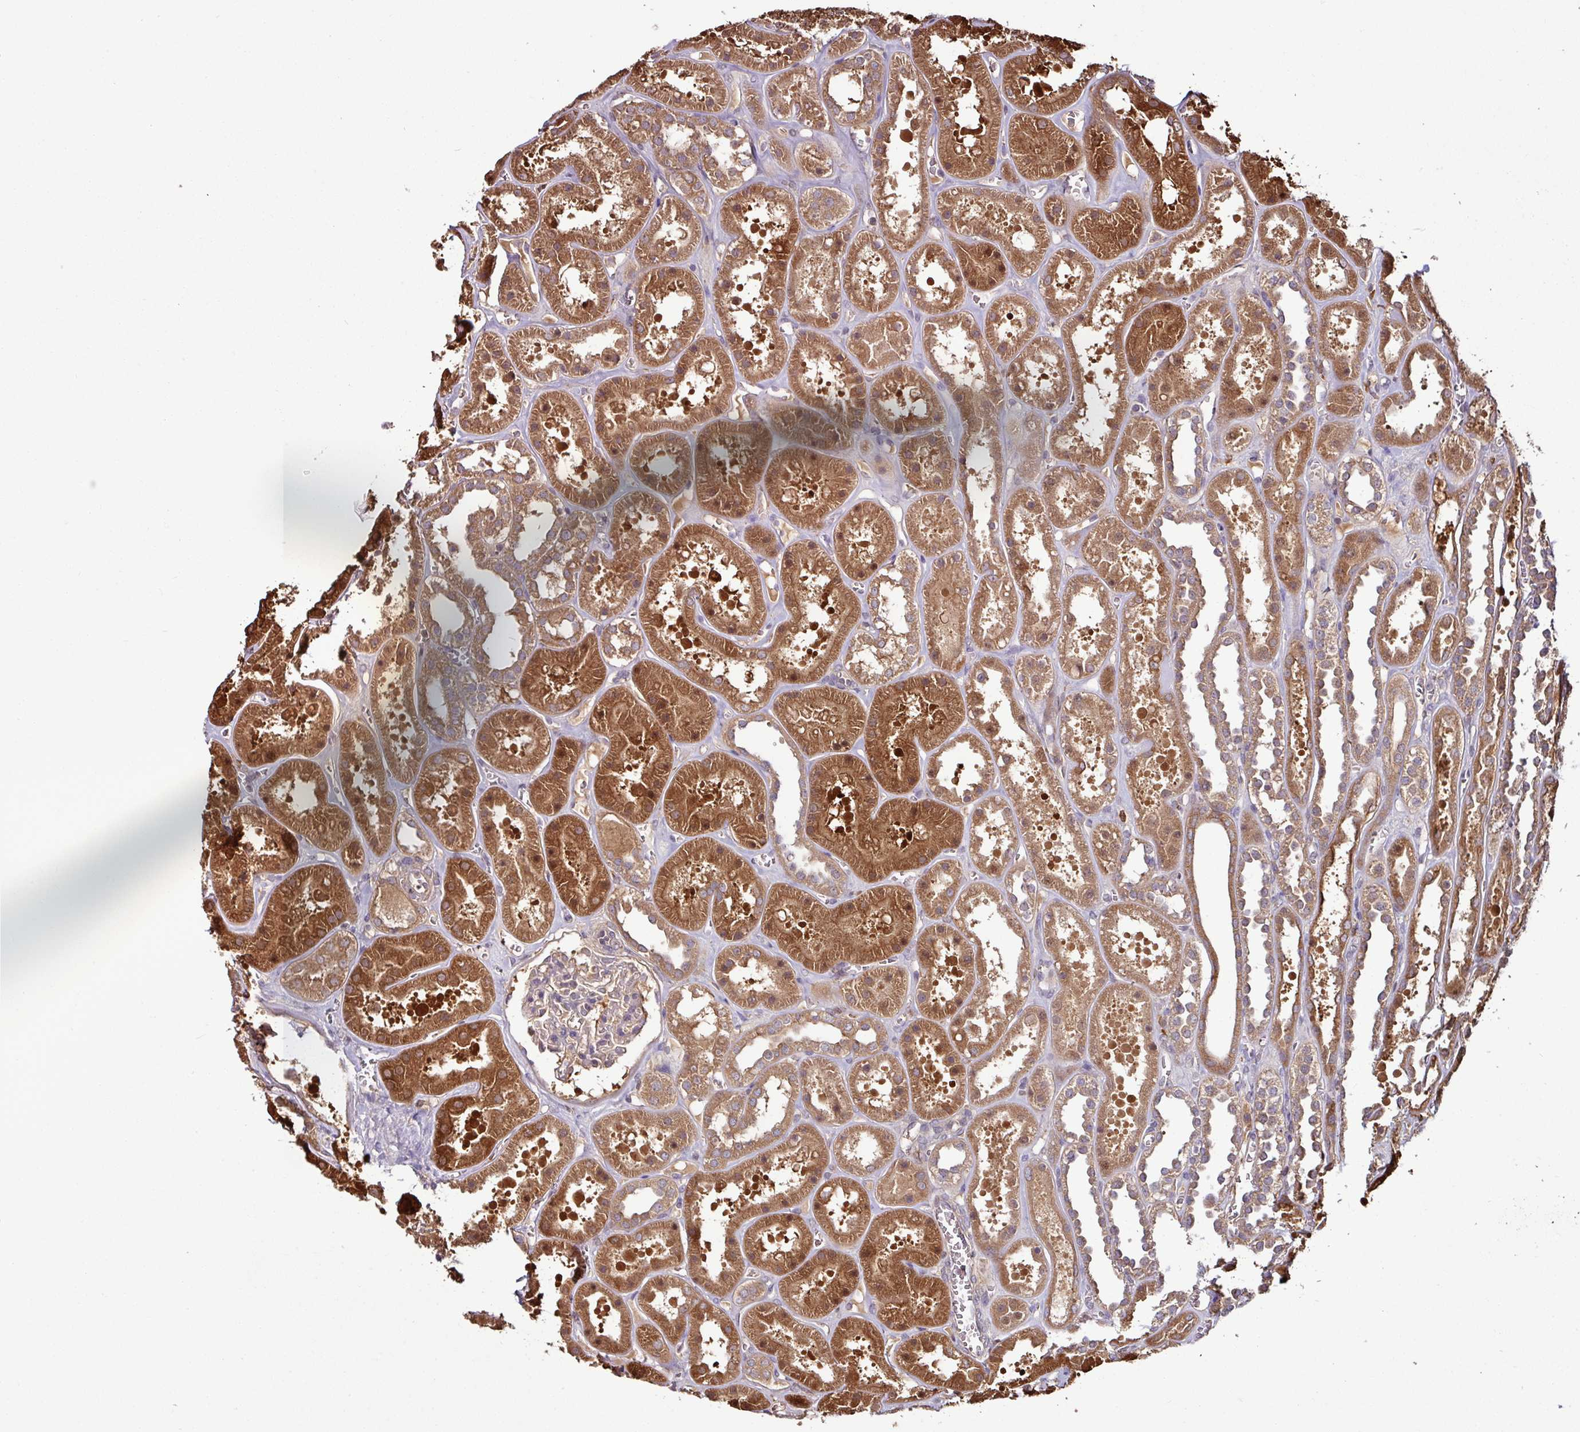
{"staining": {"intensity": "weak", "quantity": "<25%", "location": "cytoplasmic/membranous"}, "tissue": "kidney", "cell_type": "Cells in glomeruli", "image_type": "normal", "snomed": [{"axis": "morphology", "description": "Normal tissue, NOS"}, {"axis": "topography", "description": "Kidney"}], "caption": "This is an IHC image of normal human kidney. There is no expression in cells in glomeruli.", "gene": "GNPDA1", "patient": {"sex": "female", "age": 41}}